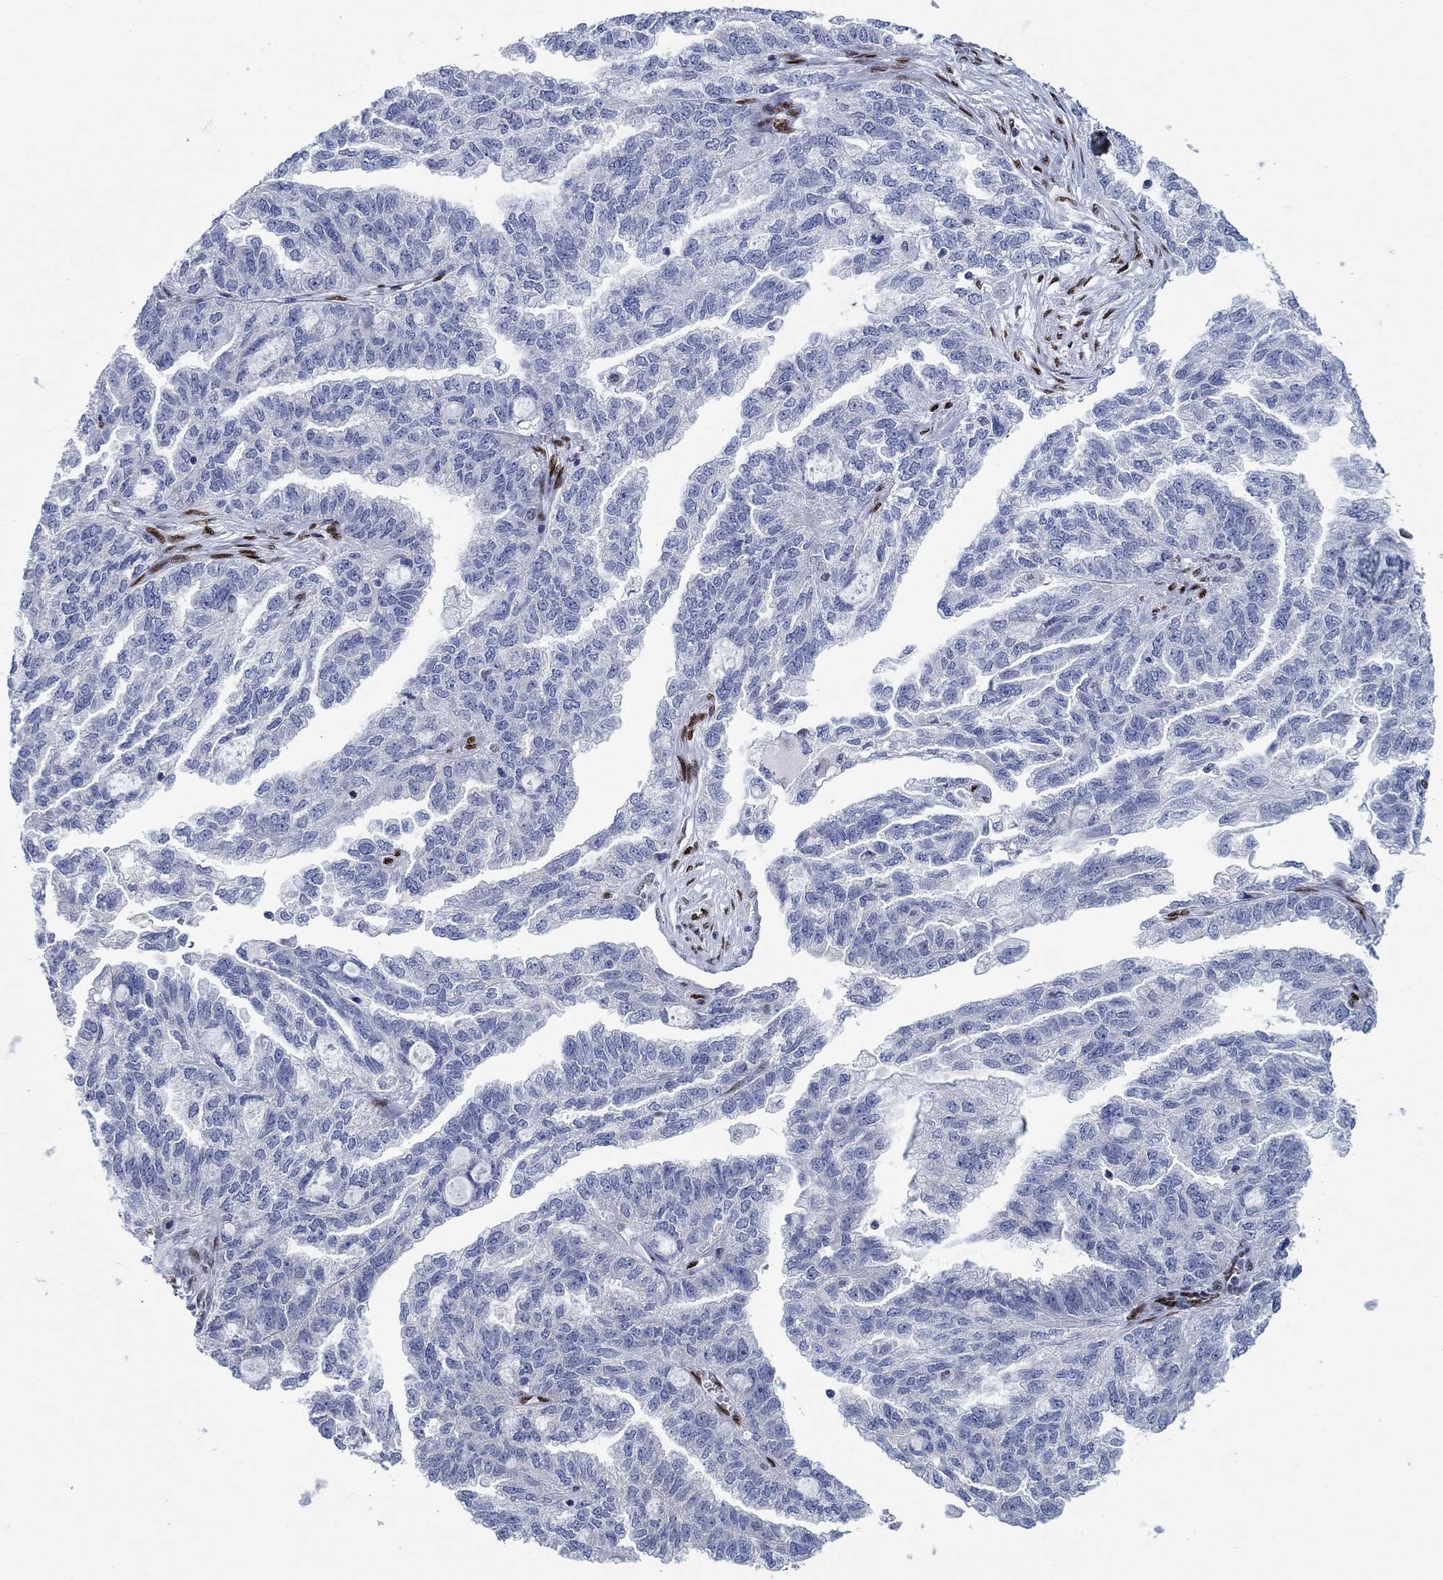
{"staining": {"intensity": "negative", "quantity": "none", "location": "none"}, "tissue": "ovarian cancer", "cell_type": "Tumor cells", "image_type": "cancer", "snomed": [{"axis": "morphology", "description": "Cystadenocarcinoma, serous, NOS"}, {"axis": "topography", "description": "Ovary"}], "caption": "DAB immunohistochemical staining of ovarian cancer exhibits no significant positivity in tumor cells.", "gene": "ZEB1", "patient": {"sex": "female", "age": 51}}